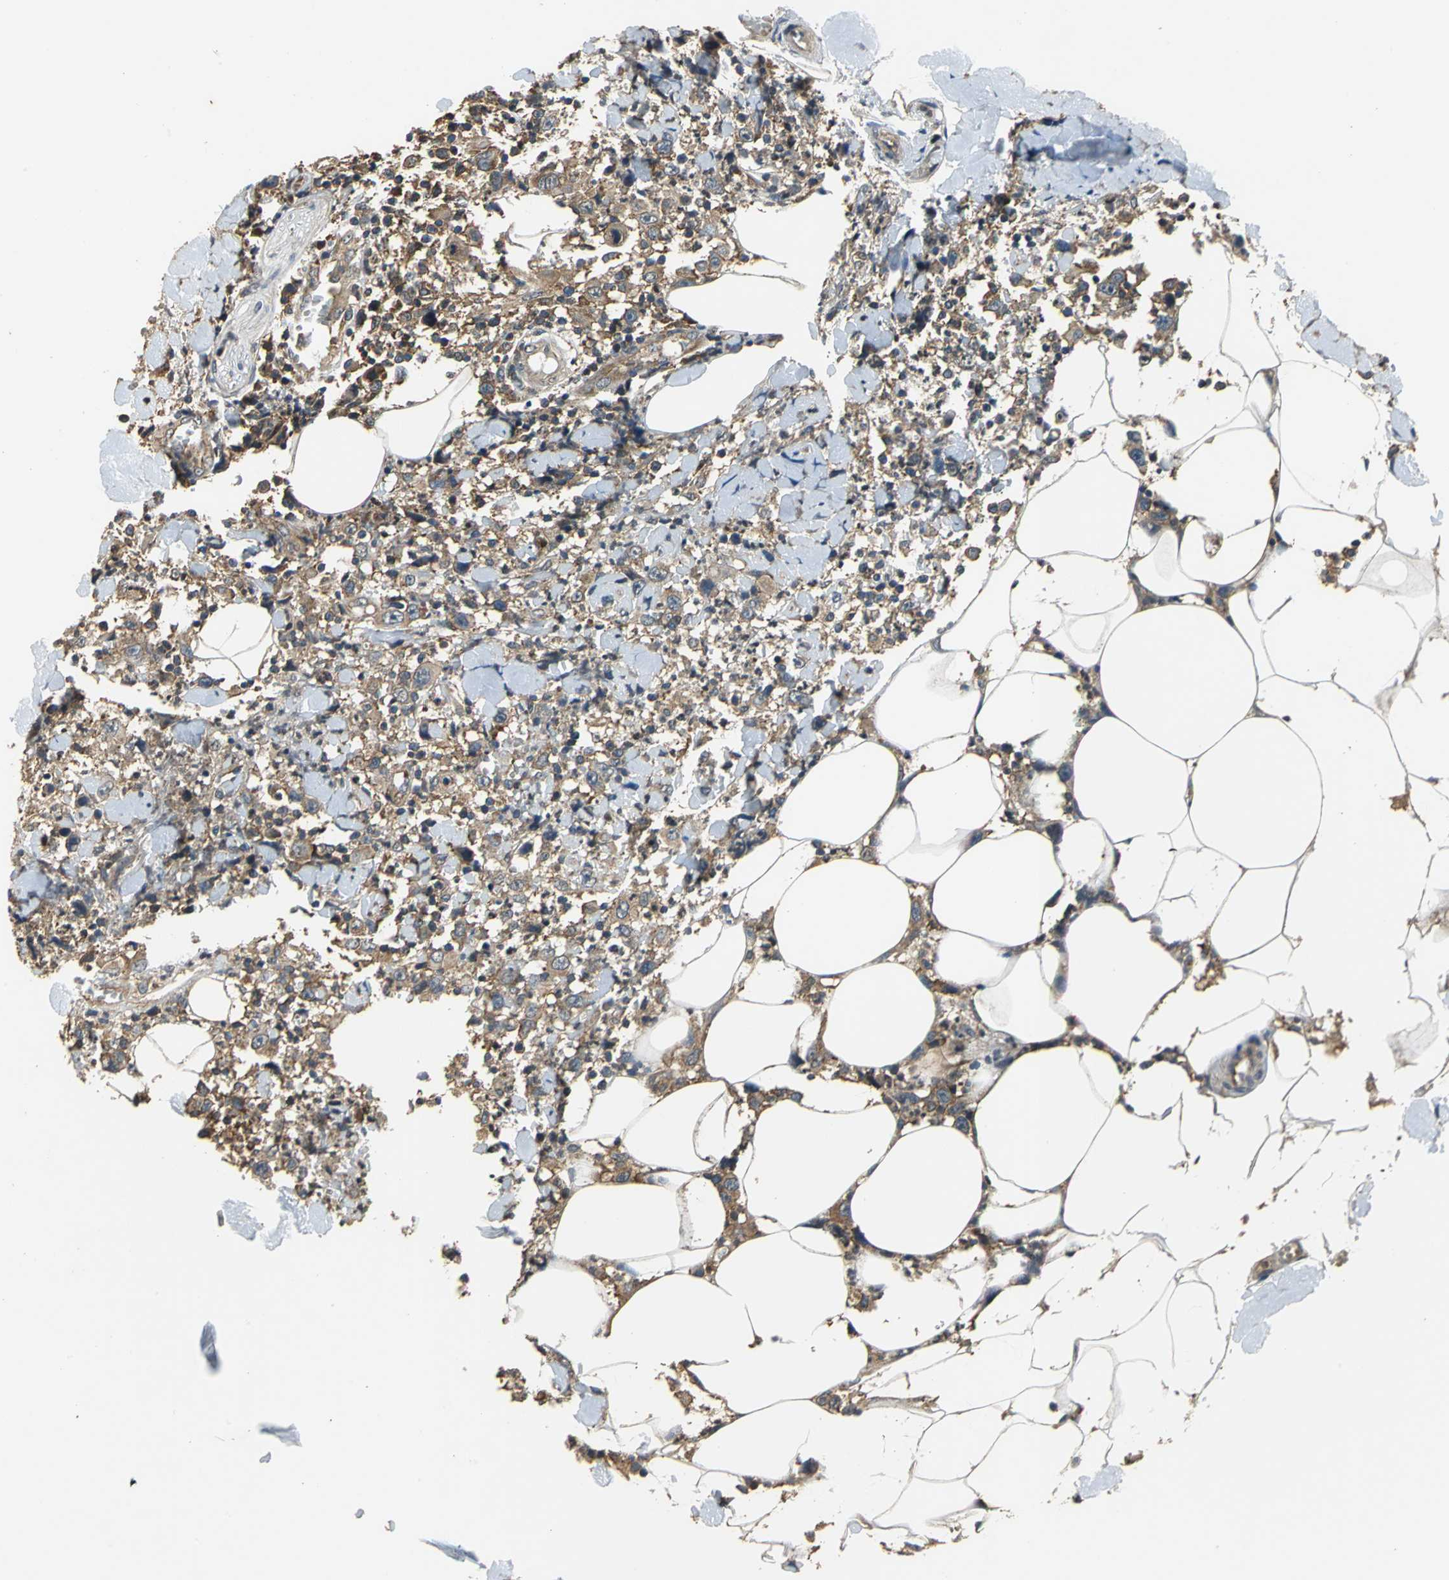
{"staining": {"intensity": "moderate", "quantity": ">75%", "location": "cytoplasmic/membranous"}, "tissue": "thyroid cancer", "cell_type": "Tumor cells", "image_type": "cancer", "snomed": [{"axis": "morphology", "description": "Carcinoma, NOS"}, {"axis": "topography", "description": "Thyroid gland"}], "caption": "Carcinoma (thyroid) stained for a protein exhibits moderate cytoplasmic/membranous positivity in tumor cells.", "gene": "EIF2B2", "patient": {"sex": "female", "age": 77}}